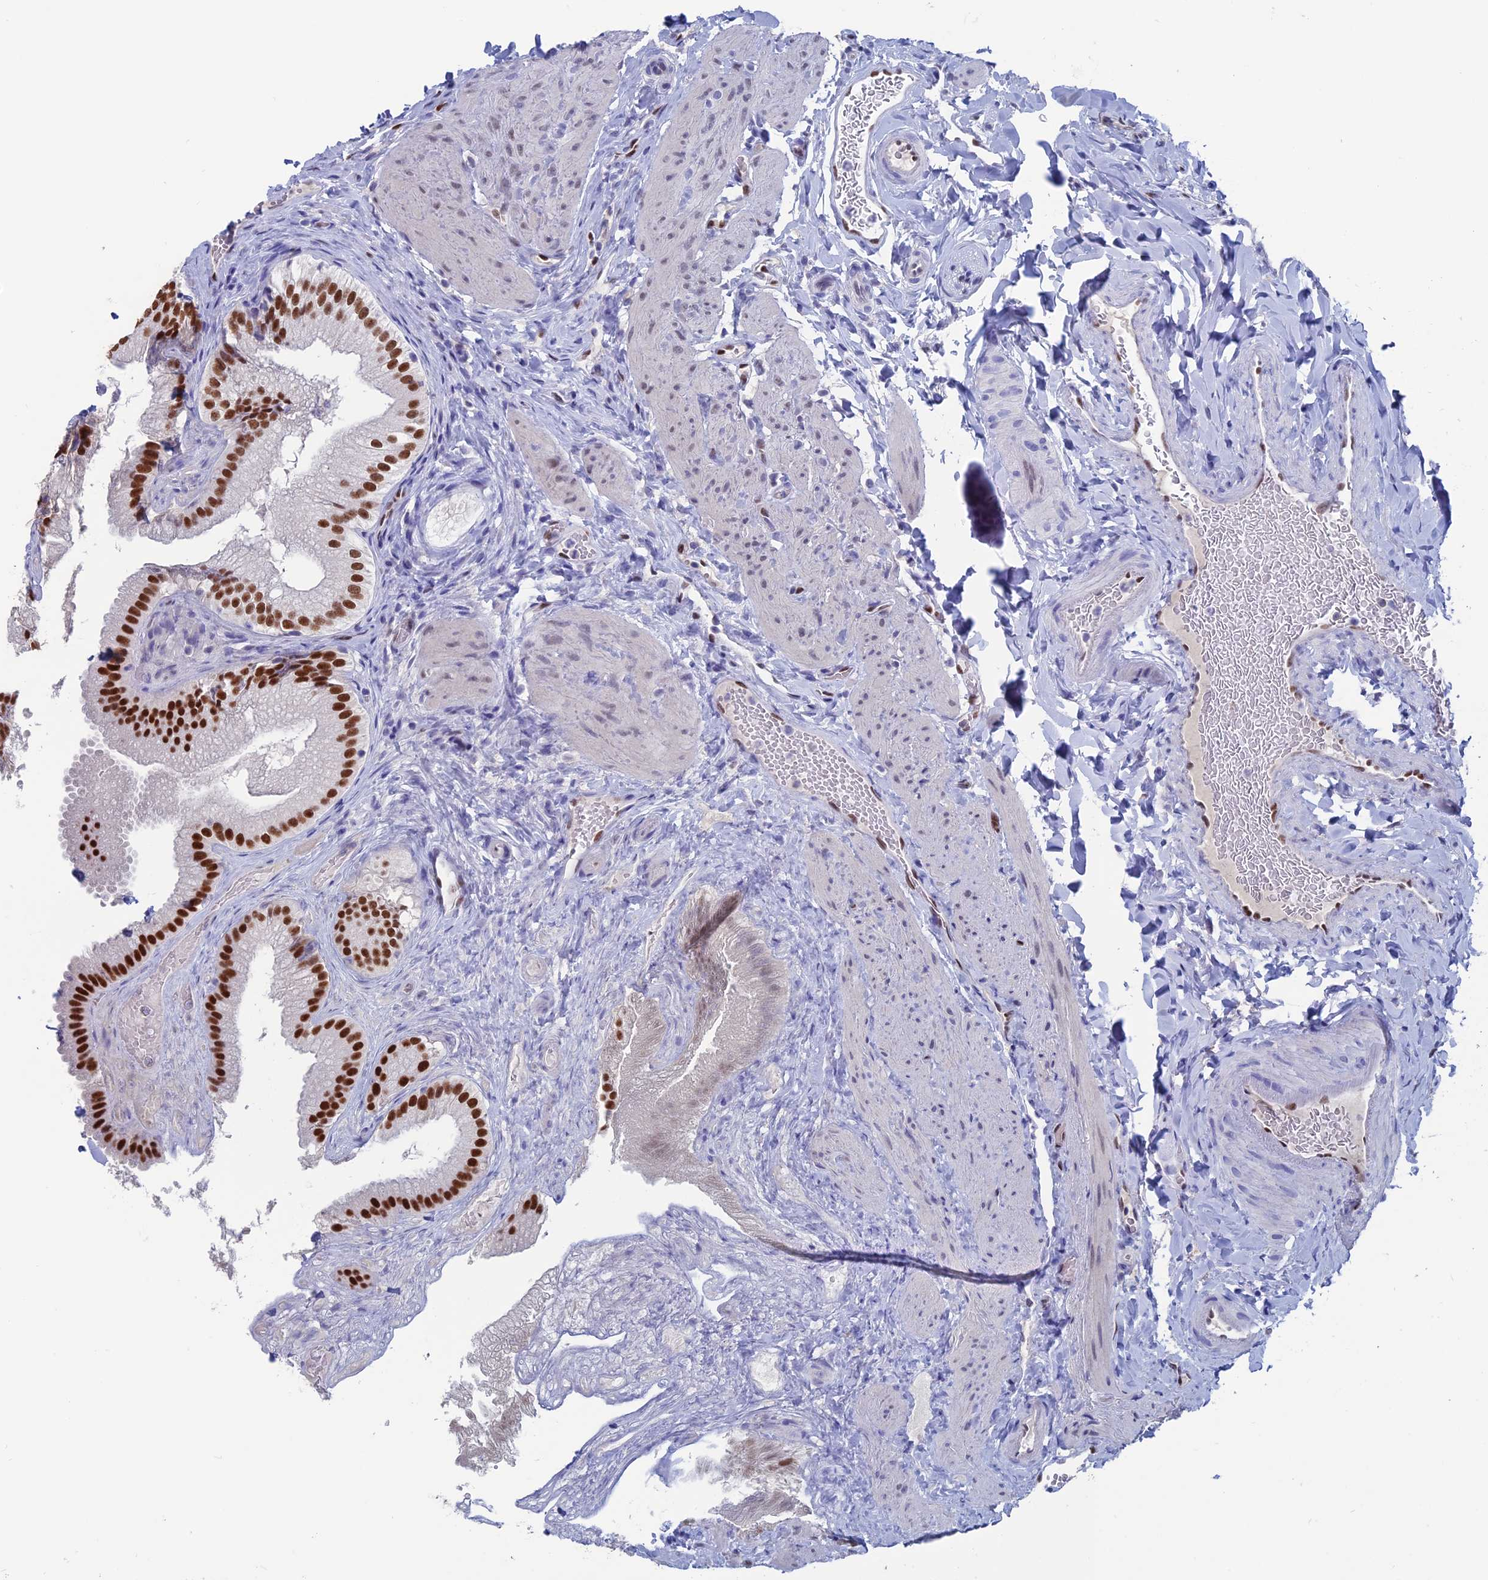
{"staining": {"intensity": "strong", "quantity": ">75%", "location": "nuclear"}, "tissue": "gallbladder", "cell_type": "Glandular cells", "image_type": "normal", "snomed": [{"axis": "morphology", "description": "Normal tissue, NOS"}, {"axis": "topography", "description": "Gallbladder"}], "caption": "Gallbladder stained with immunohistochemistry reveals strong nuclear staining in about >75% of glandular cells.", "gene": "NOL4L", "patient": {"sex": "female", "age": 30}}